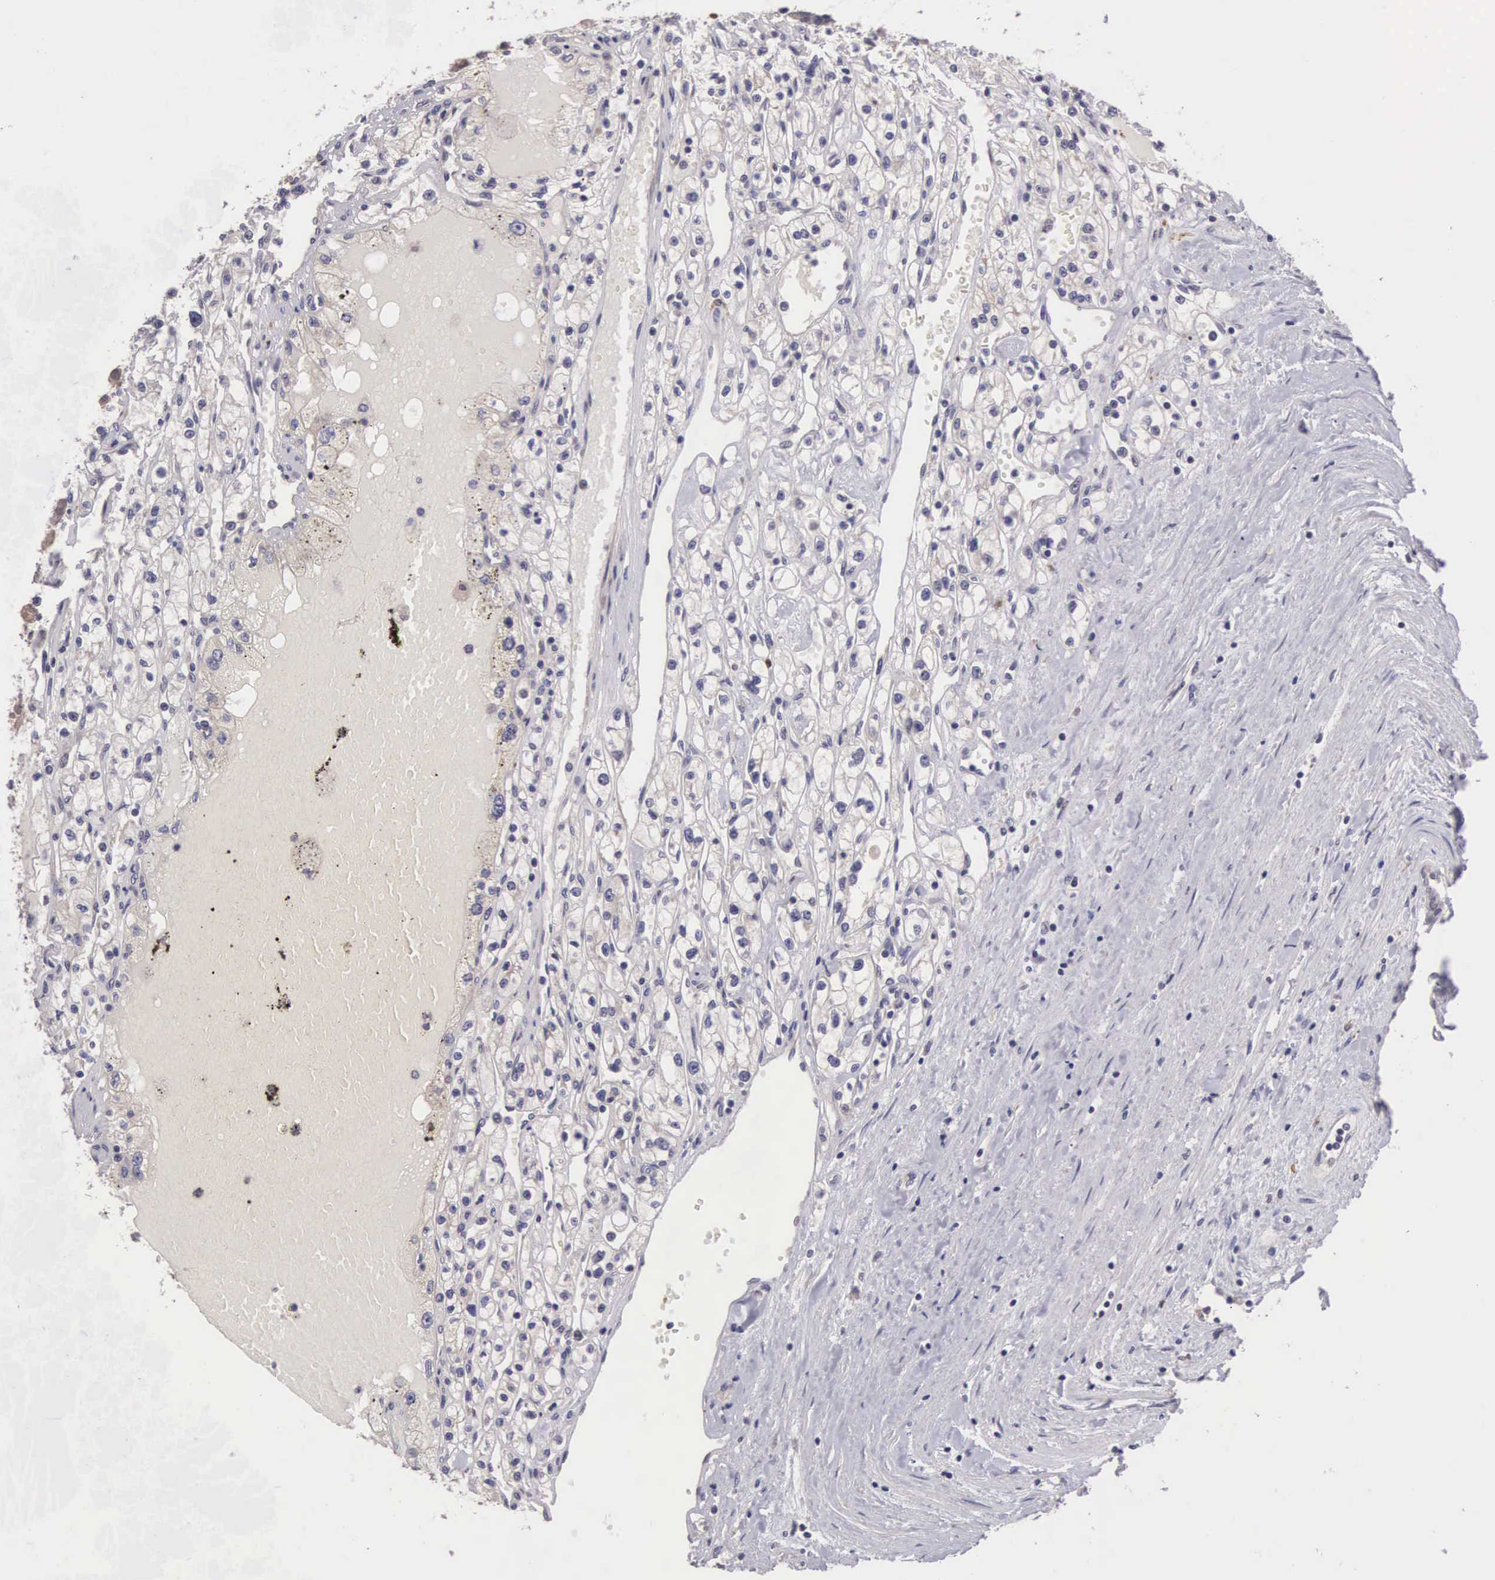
{"staining": {"intensity": "negative", "quantity": "none", "location": "none"}, "tissue": "renal cancer", "cell_type": "Tumor cells", "image_type": "cancer", "snomed": [{"axis": "morphology", "description": "Adenocarcinoma, NOS"}, {"axis": "topography", "description": "Kidney"}], "caption": "Immunohistochemistry of renal cancer (adenocarcinoma) demonstrates no positivity in tumor cells.", "gene": "CDC45", "patient": {"sex": "male", "age": 56}}